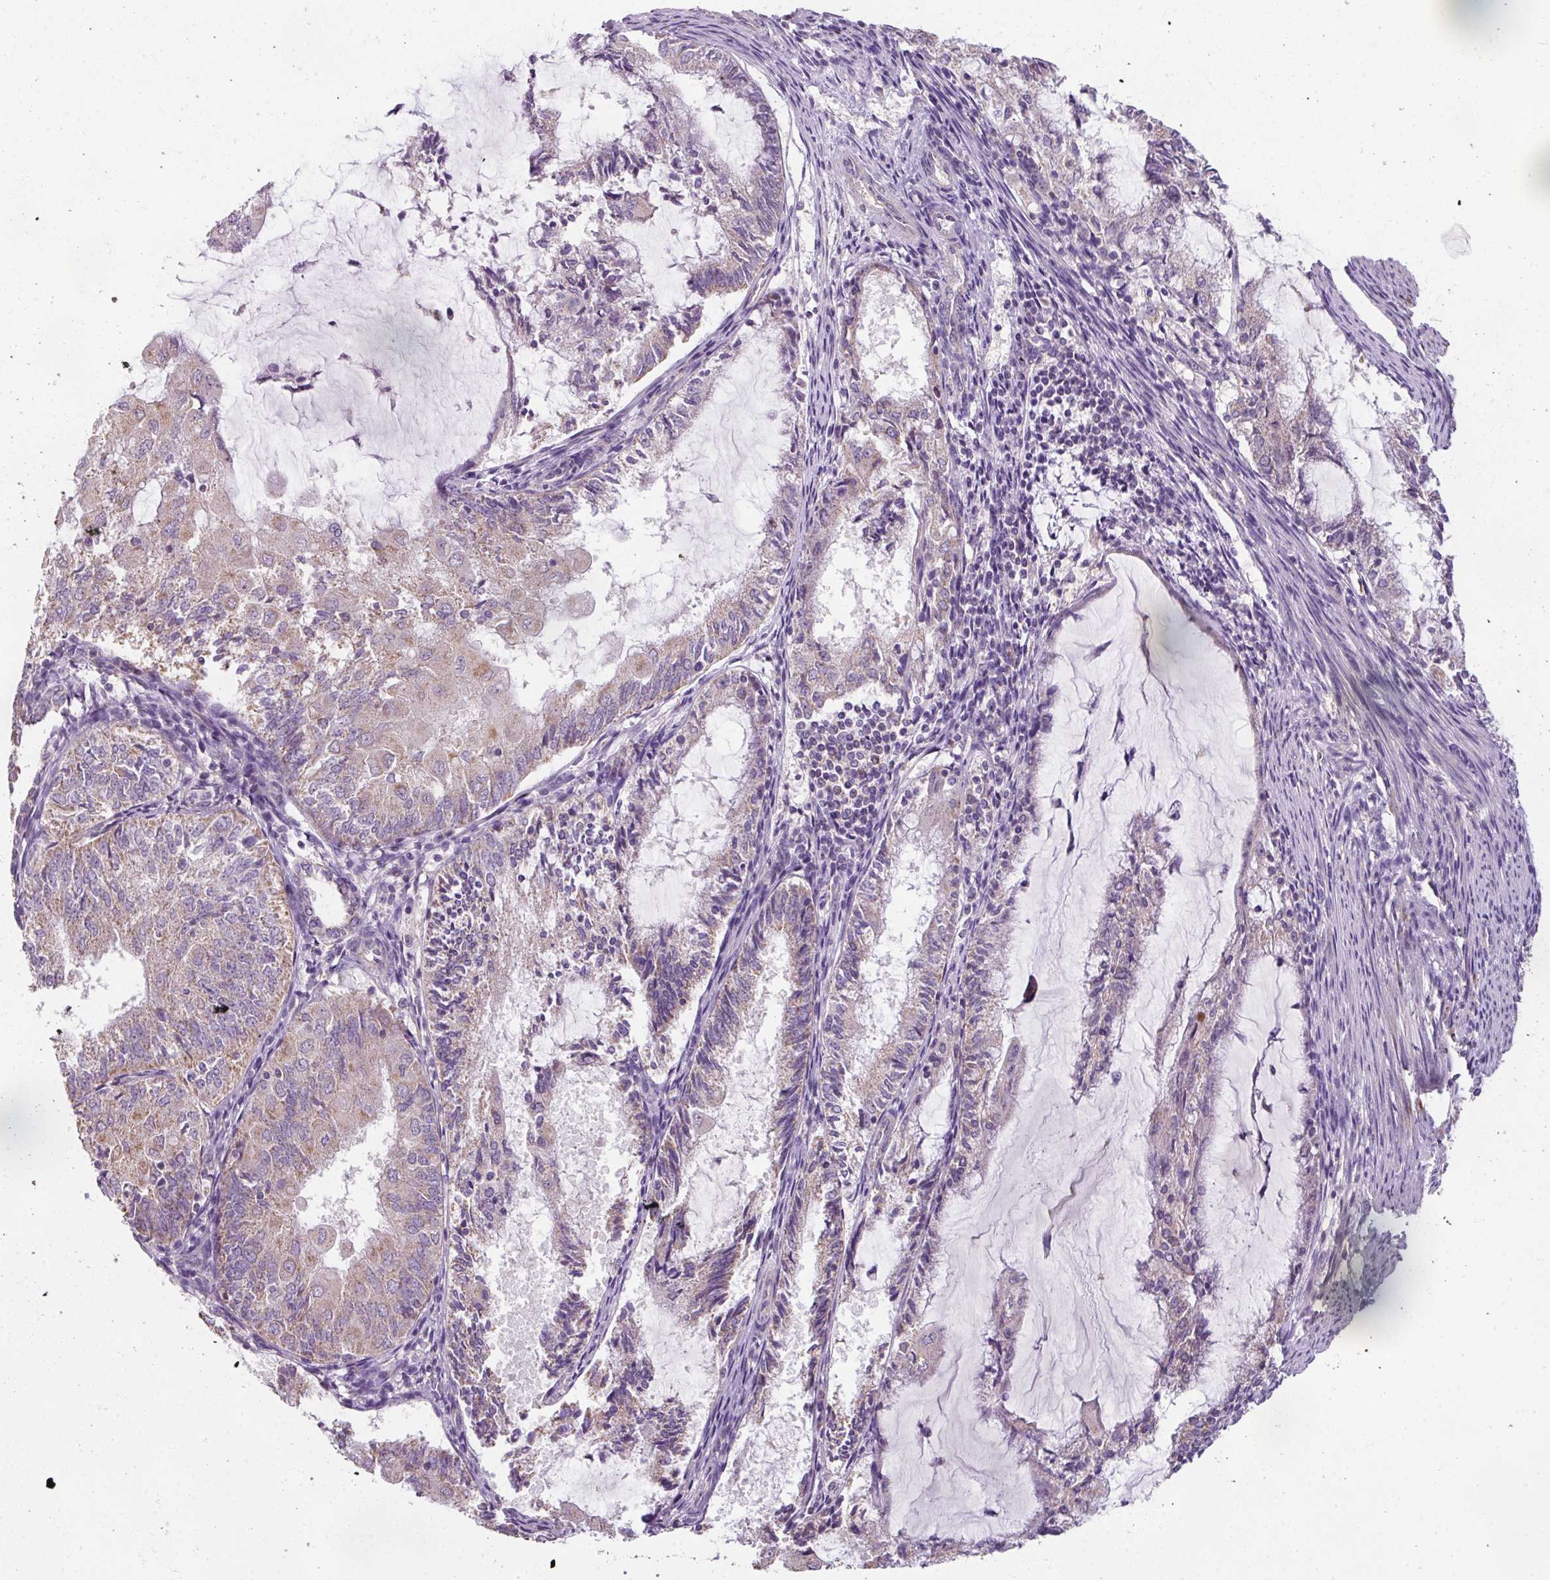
{"staining": {"intensity": "weak", "quantity": "25%-75%", "location": "cytoplasmic/membranous"}, "tissue": "endometrial cancer", "cell_type": "Tumor cells", "image_type": "cancer", "snomed": [{"axis": "morphology", "description": "Adenocarcinoma, NOS"}, {"axis": "topography", "description": "Endometrium"}], "caption": "The image demonstrates staining of endometrial cancer (adenocarcinoma), revealing weak cytoplasmic/membranous protein staining (brown color) within tumor cells.", "gene": "PALS2", "patient": {"sex": "female", "age": 81}}